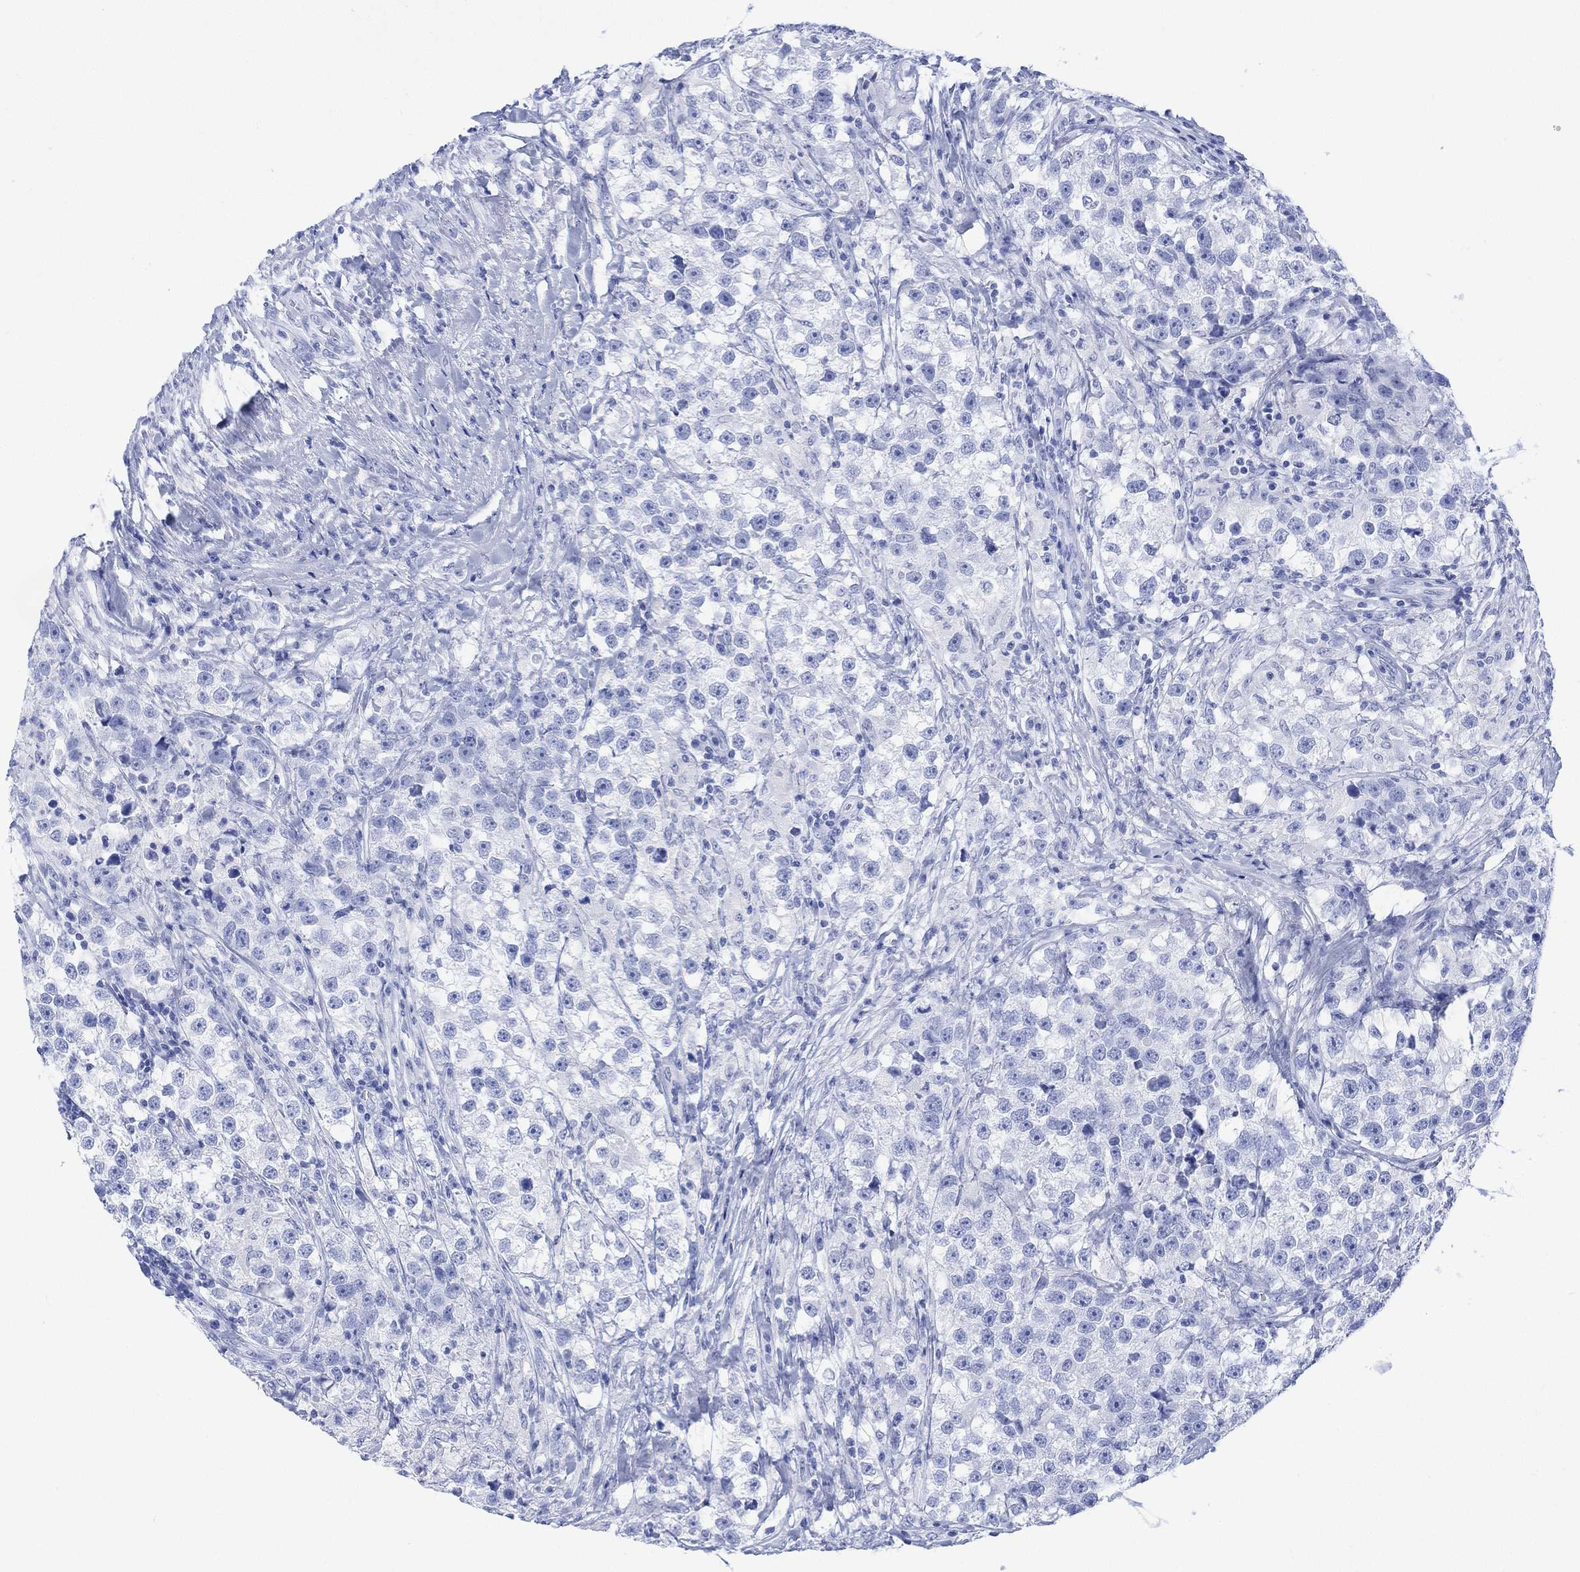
{"staining": {"intensity": "negative", "quantity": "none", "location": "none"}, "tissue": "testis cancer", "cell_type": "Tumor cells", "image_type": "cancer", "snomed": [{"axis": "morphology", "description": "Seminoma, NOS"}, {"axis": "topography", "description": "Testis"}], "caption": "An image of testis cancer (seminoma) stained for a protein reveals no brown staining in tumor cells. The staining was performed using DAB to visualize the protein expression in brown, while the nuclei were stained in blue with hematoxylin (Magnification: 20x).", "gene": "CELF4", "patient": {"sex": "male", "age": 46}}